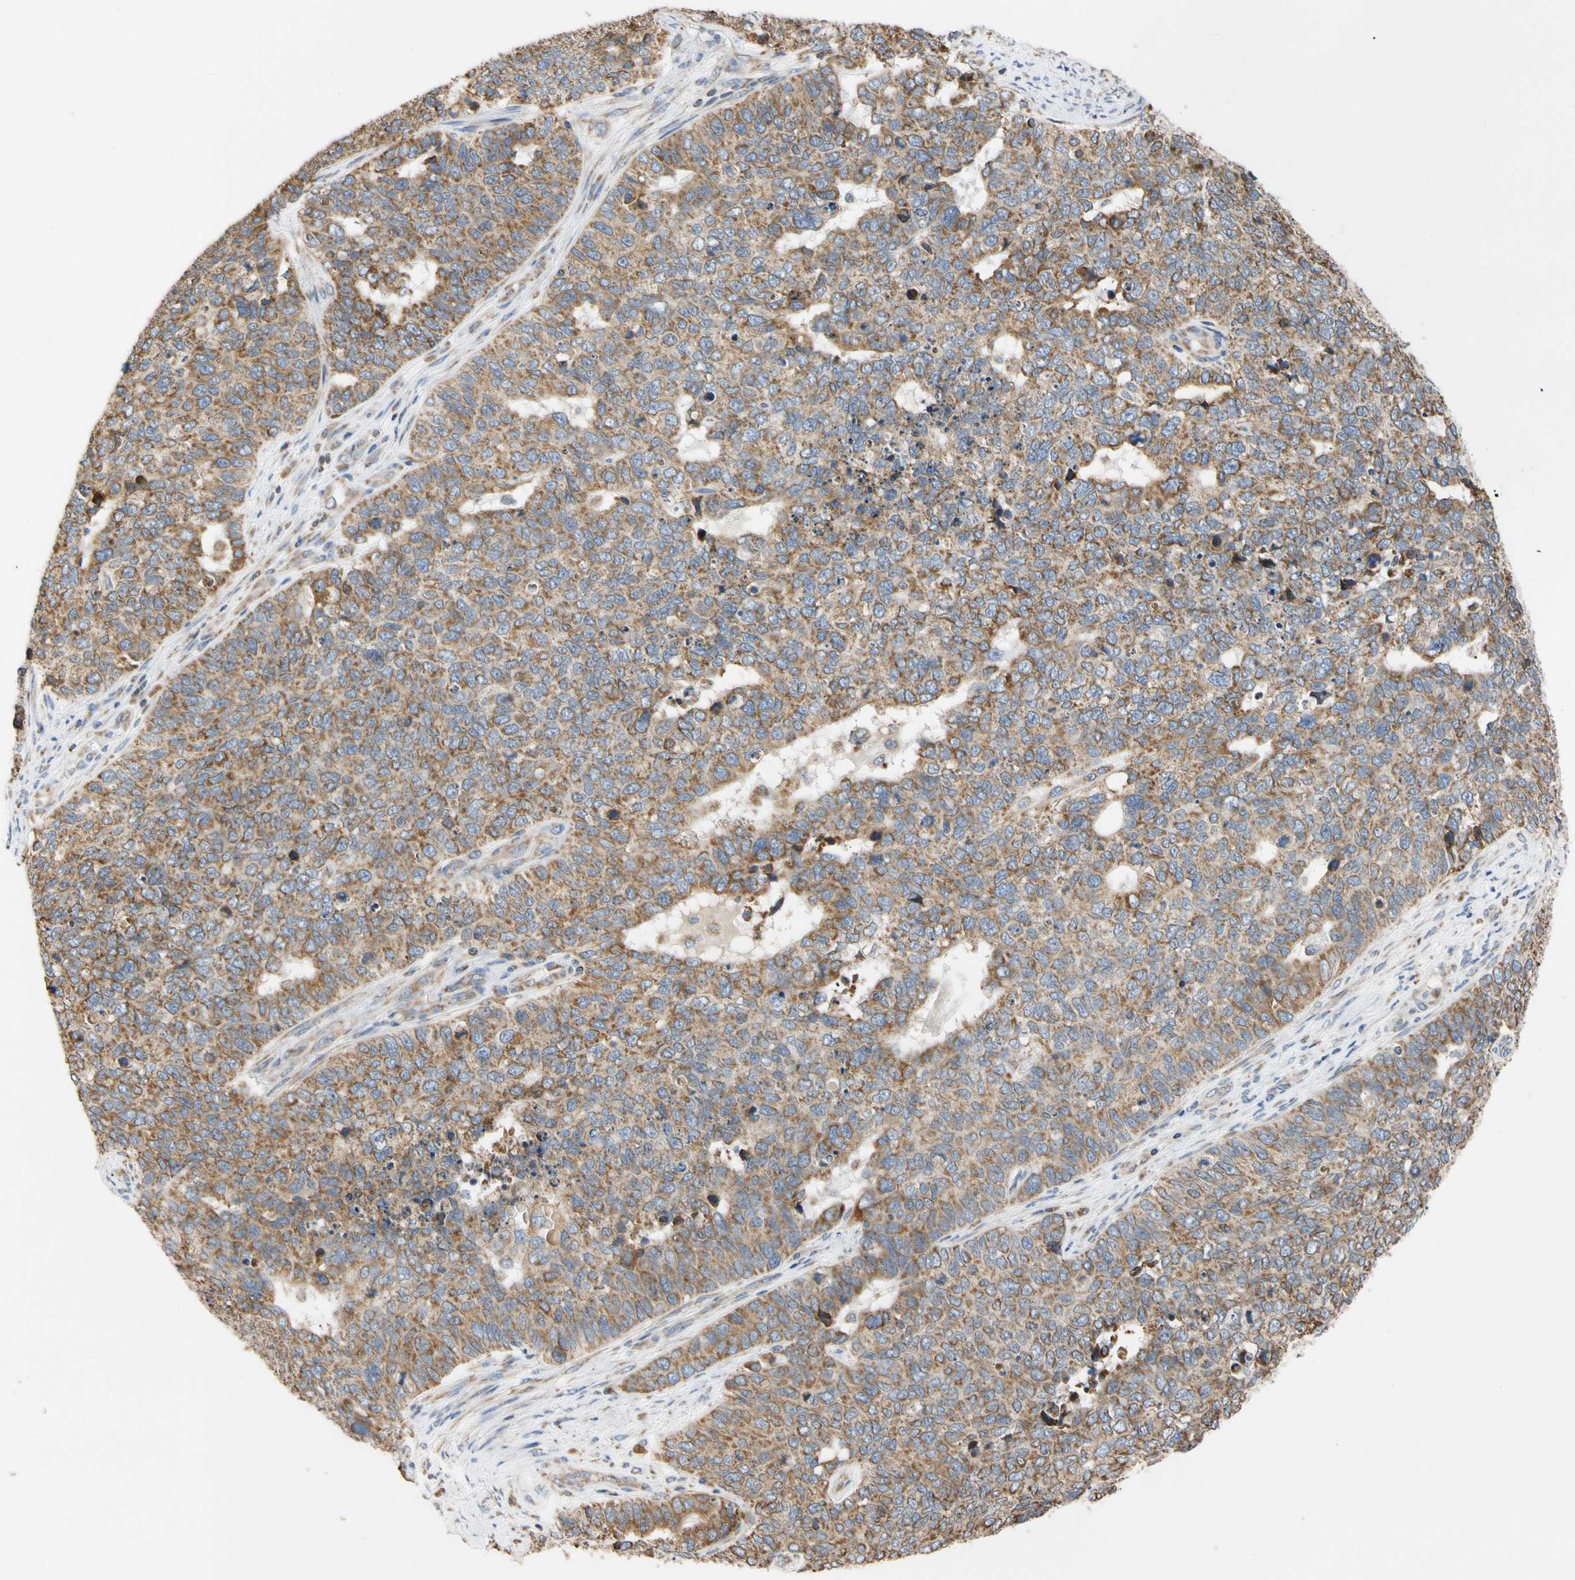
{"staining": {"intensity": "moderate", "quantity": ">75%", "location": "cytoplasmic/membranous"}, "tissue": "cervical cancer", "cell_type": "Tumor cells", "image_type": "cancer", "snomed": [{"axis": "morphology", "description": "Squamous cell carcinoma, NOS"}, {"axis": "topography", "description": "Cervix"}], "caption": "Tumor cells reveal moderate cytoplasmic/membranous expression in about >75% of cells in cervical cancer.", "gene": "PLGRKT", "patient": {"sex": "female", "age": 63}}